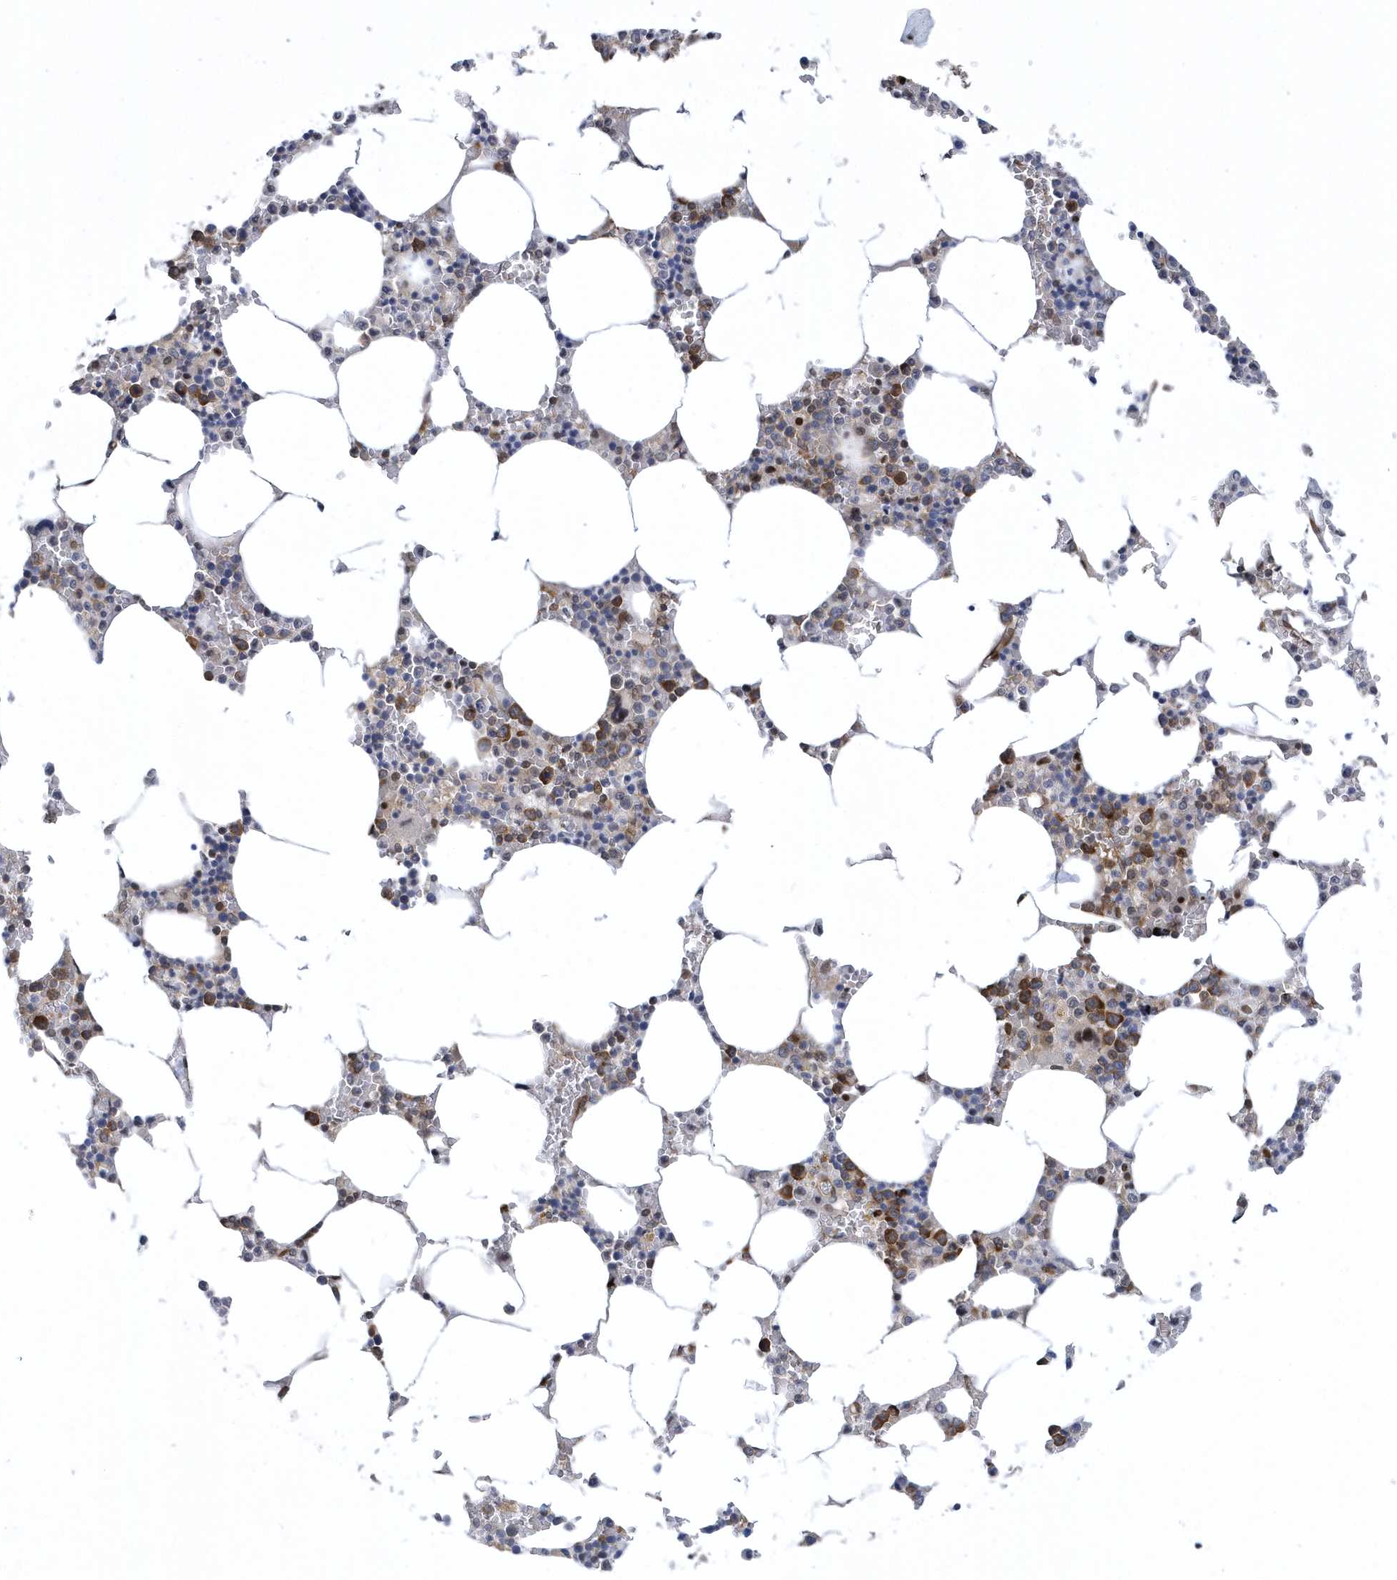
{"staining": {"intensity": "moderate", "quantity": "25%-75%", "location": "cytoplasmic/membranous"}, "tissue": "bone marrow", "cell_type": "Hematopoietic cells", "image_type": "normal", "snomed": [{"axis": "morphology", "description": "Normal tissue, NOS"}, {"axis": "topography", "description": "Bone marrow"}], "caption": "Protein positivity by immunohistochemistry demonstrates moderate cytoplasmic/membranous expression in approximately 25%-75% of hematopoietic cells in unremarkable bone marrow. (DAB (3,3'-diaminobenzidine) IHC with brightfield microscopy, high magnification).", "gene": "PHF1", "patient": {"sex": "male", "age": 70}}